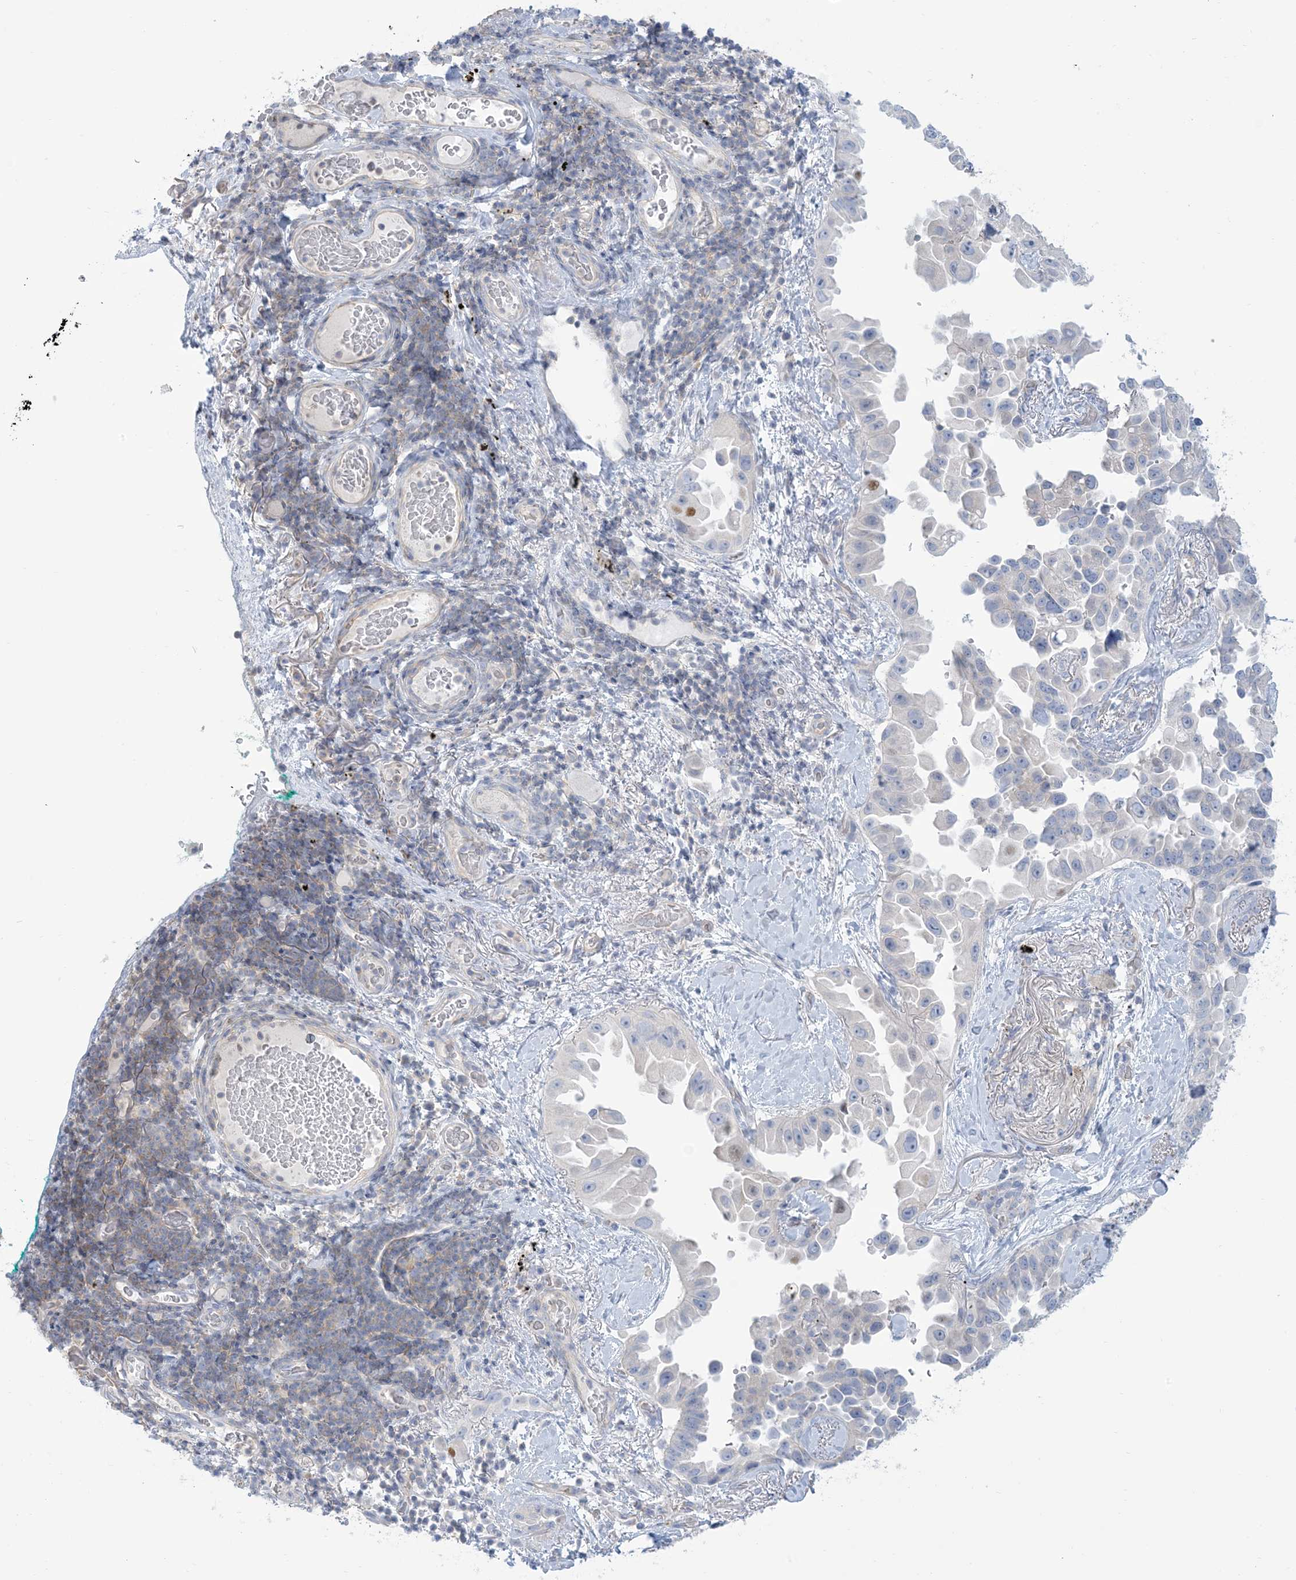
{"staining": {"intensity": "negative", "quantity": "none", "location": "none"}, "tissue": "lung cancer", "cell_type": "Tumor cells", "image_type": "cancer", "snomed": [{"axis": "morphology", "description": "Adenocarcinoma, NOS"}, {"axis": "topography", "description": "Lung"}], "caption": "A photomicrograph of human adenocarcinoma (lung) is negative for staining in tumor cells.", "gene": "MTHFD2L", "patient": {"sex": "female", "age": 67}}